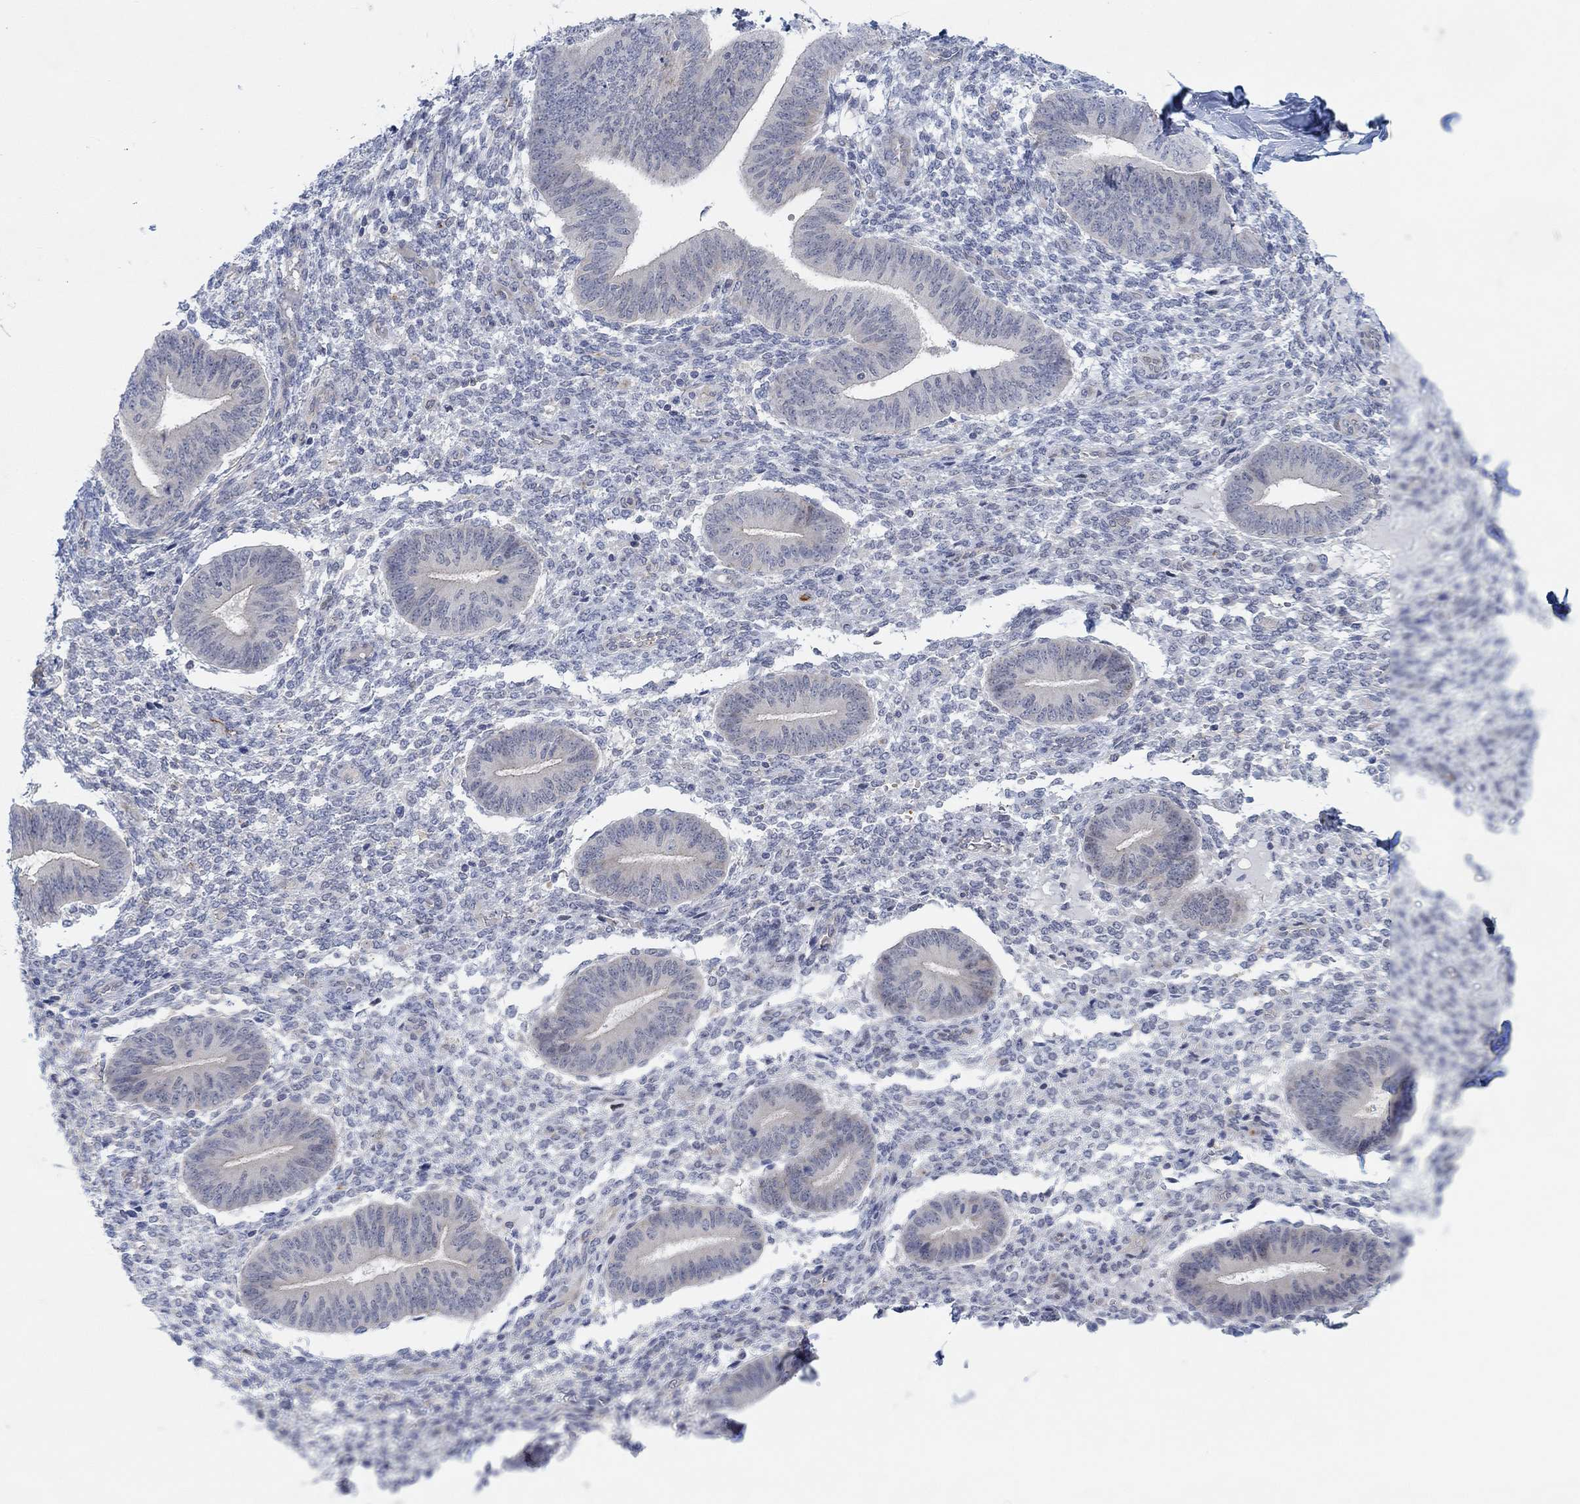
{"staining": {"intensity": "negative", "quantity": "none", "location": "none"}, "tissue": "endometrium", "cell_type": "Cells in endometrial stroma", "image_type": "normal", "snomed": [{"axis": "morphology", "description": "Normal tissue, NOS"}, {"axis": "topography", "description": "Endometrium"}], "caption": "IHC histopathology image of unremarkable endometrium: human endometrium stained with DAB (3,3'-diaminobenzidine) reveals no significant protein expression in cells in endometrial stroma. The staining was performed using DAB to visualize the protein expression in brown, while the nuclei were stained in blue with hematoxylin (Magnification: 20x).", "gene": "PMFBP1", "patient": {"sex": "female", "age": 47}}